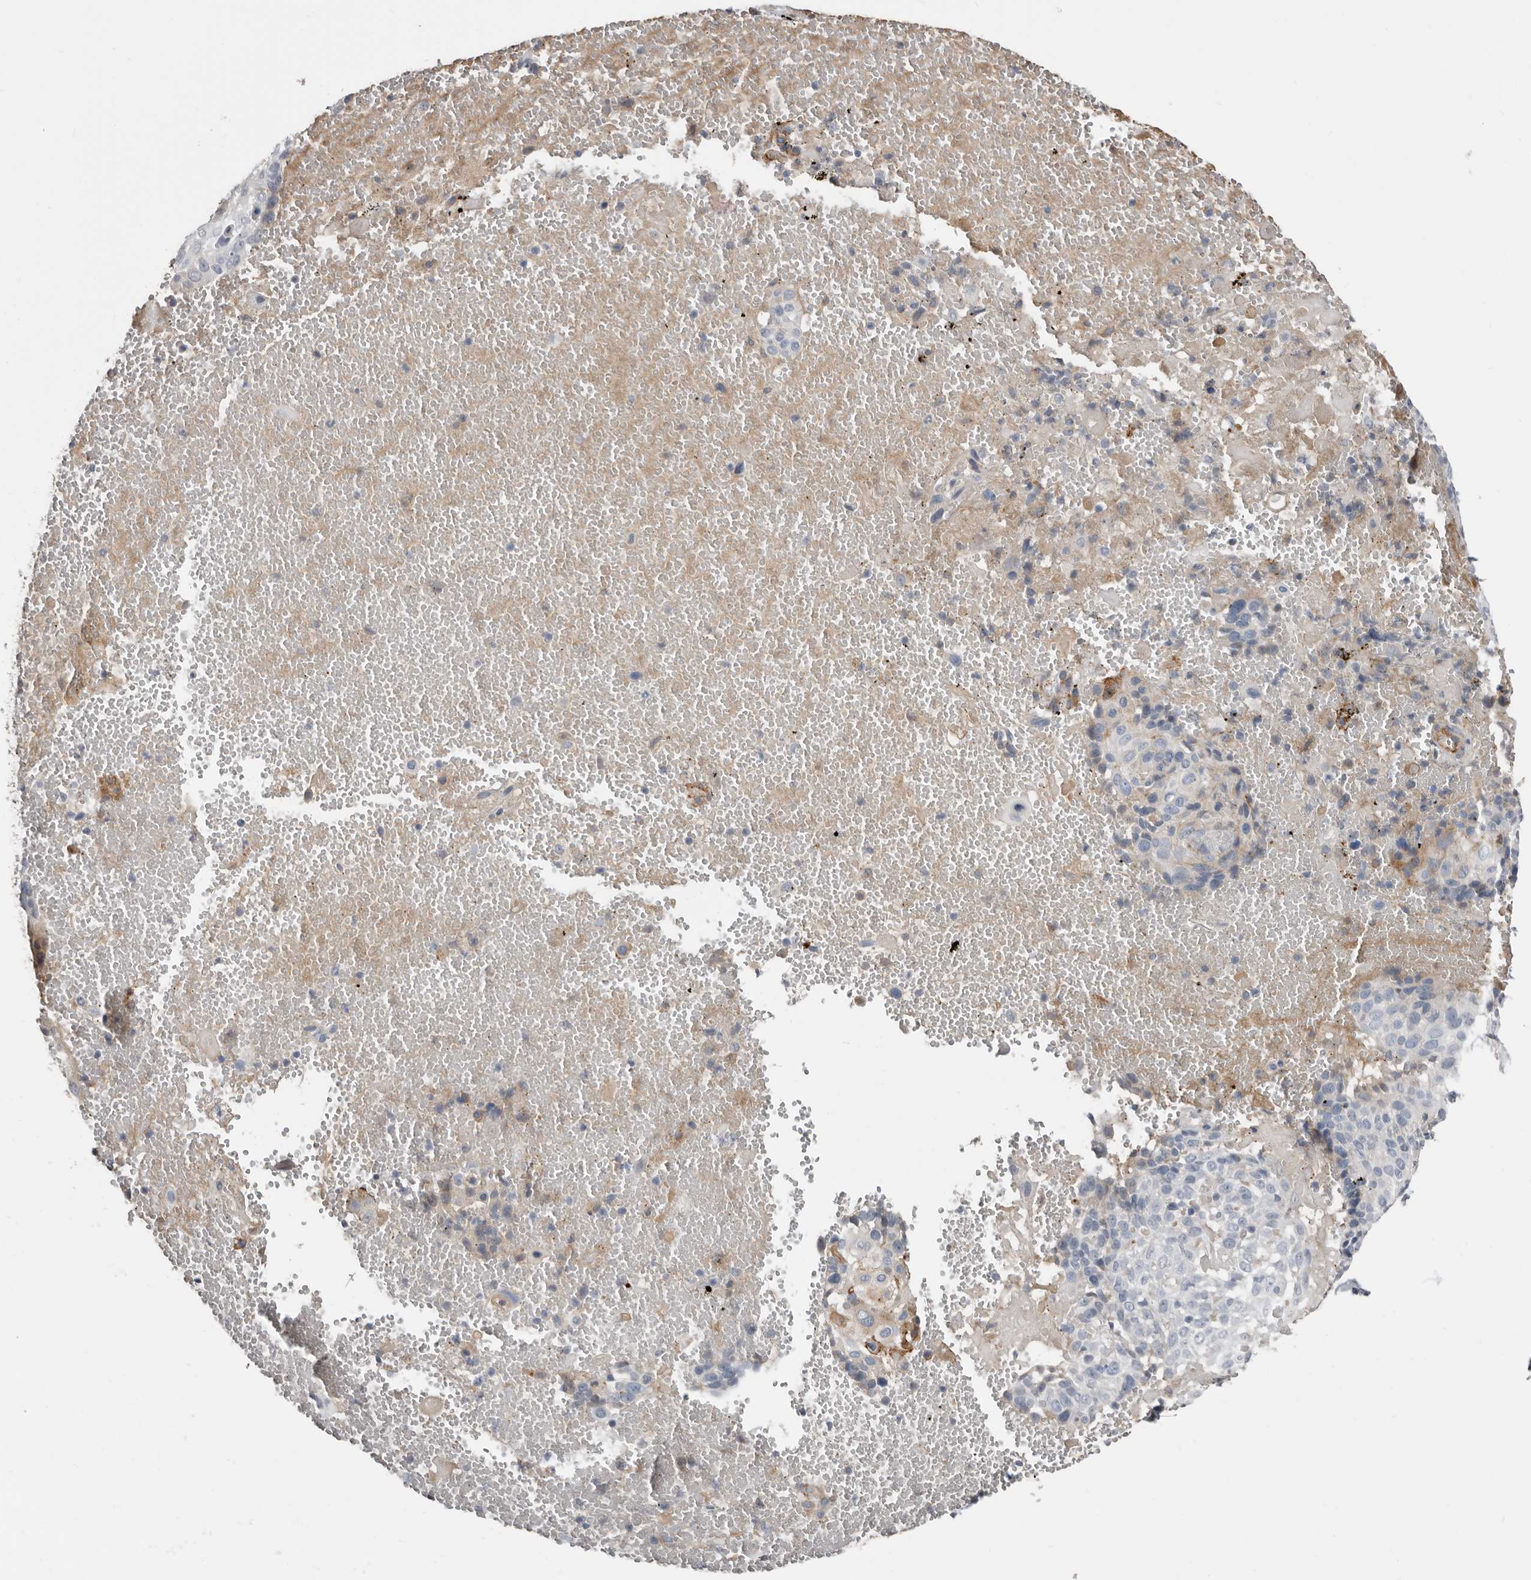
{"staining": {"intensity": "negative", "quantity": "none", "location": "none"}, "tissue": "cervical cancer", "cell_type": "Tumor cells", "image_type": "cancer", "snomed": [{"axis": "morphology", "description": "Squamous cell carcinoma, NOS"}, {"axis": "topography", "description": "Cervix"}], "caption": "Histopathology image shows no significant protein staining in tumor cells of cervical cancer (squamous cell carcinoma). (DAB IHC with hematoxylin counter stain).", "gene": "ZNF114", "patient": {"sex": "female", "age": 74}}